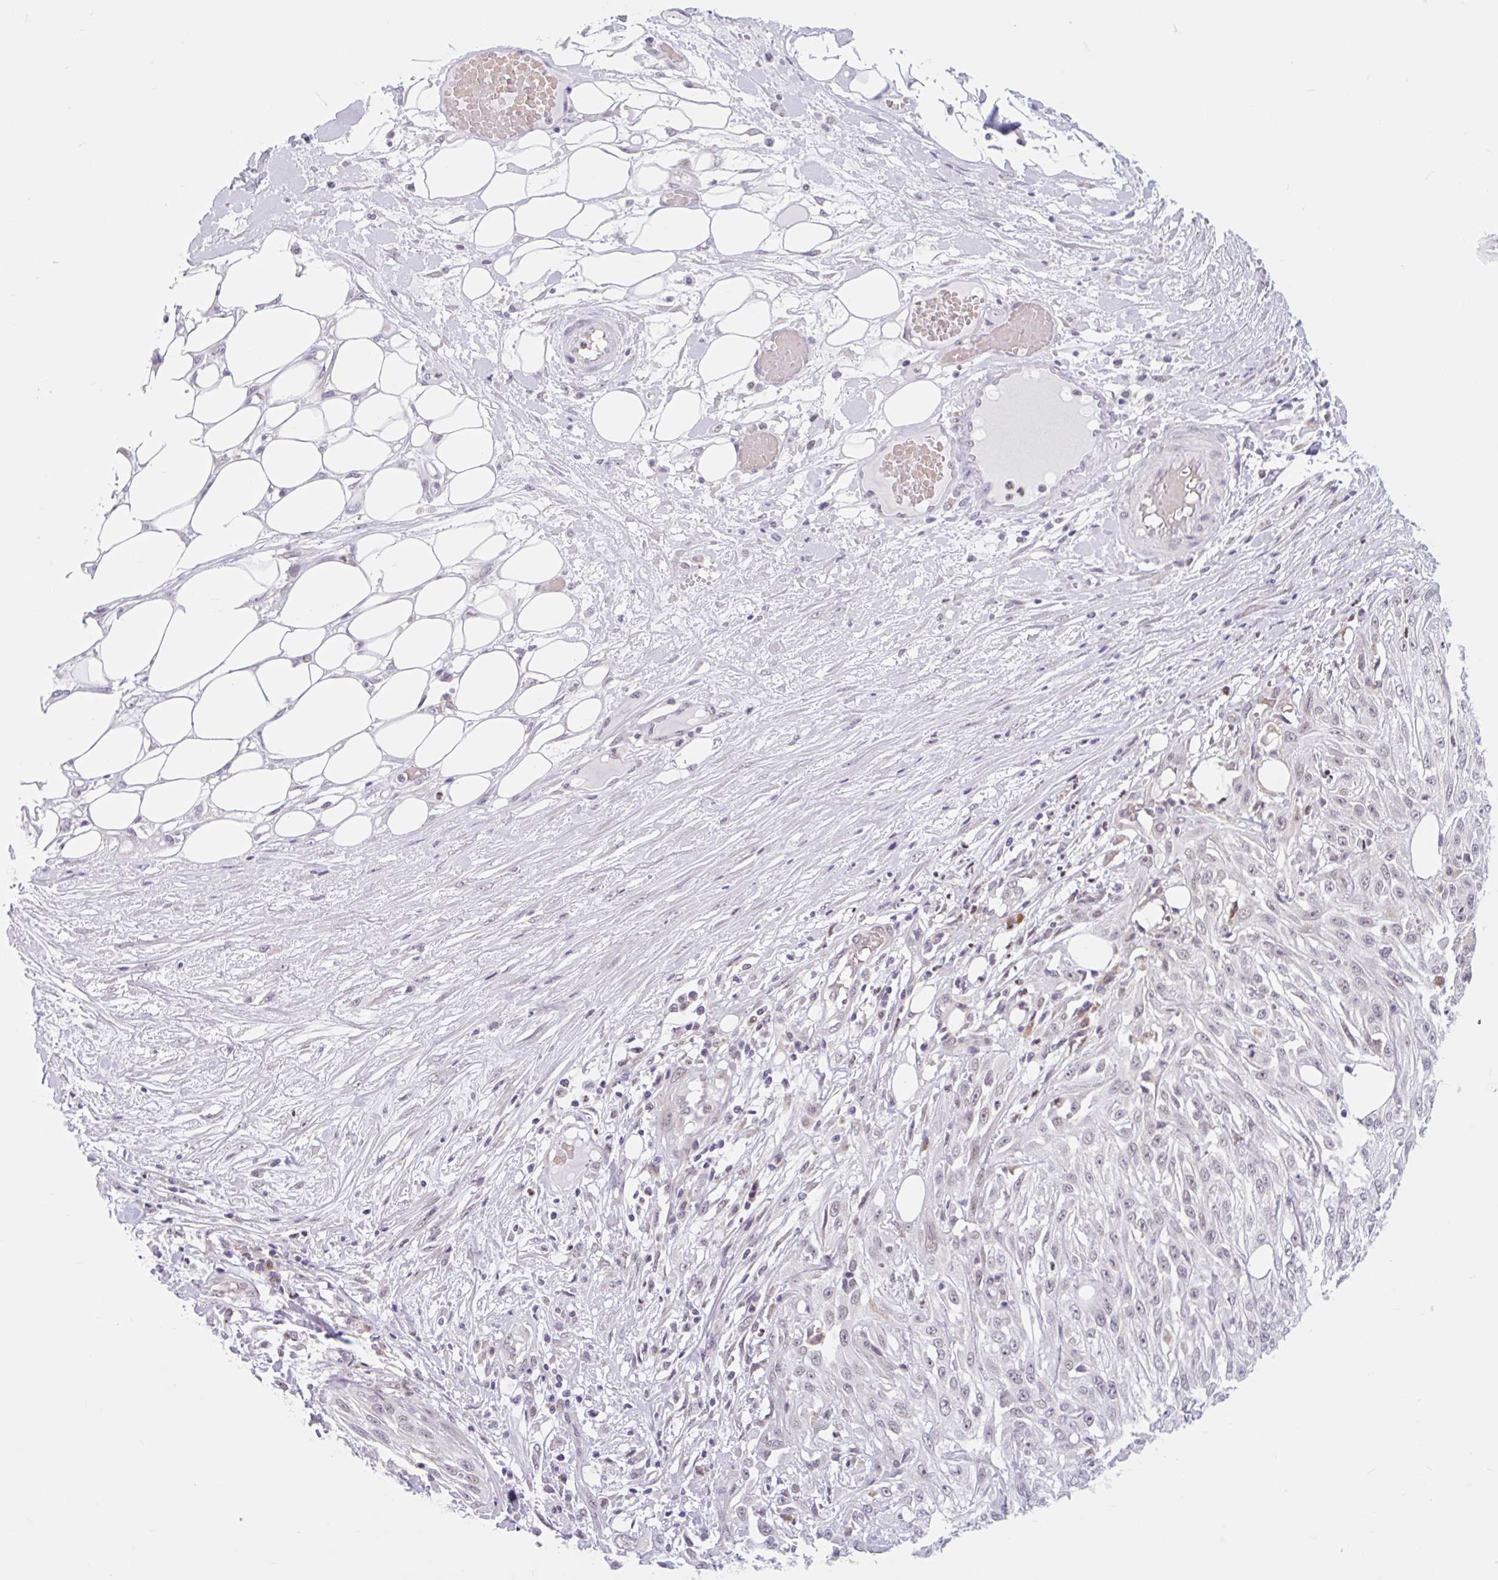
{"staining": {"intensity": "negative", "quantity": "none", "location": "none"}, "tissue": "skin cancer", "cell_type": "Tumor cells", "image_type": "cancer", "snomed": [{"axis": "morphology", "description": "Squamous cell carcinoma, NOS"}, {"axis": "morphology", "description": "Squamous cell carcinoma, metastatic, NOS"}, {"axis": "topography", "description": "Skin"}, {"axis": "topography", "description": "Lymph node"}], "caption": "Immunohistochemical staining of human skin squamous cell carcinoma demonstrates no significant expression in tumor cells.", "gene": "SRSF10", "patient": {"sex": "male", "age": 75}}